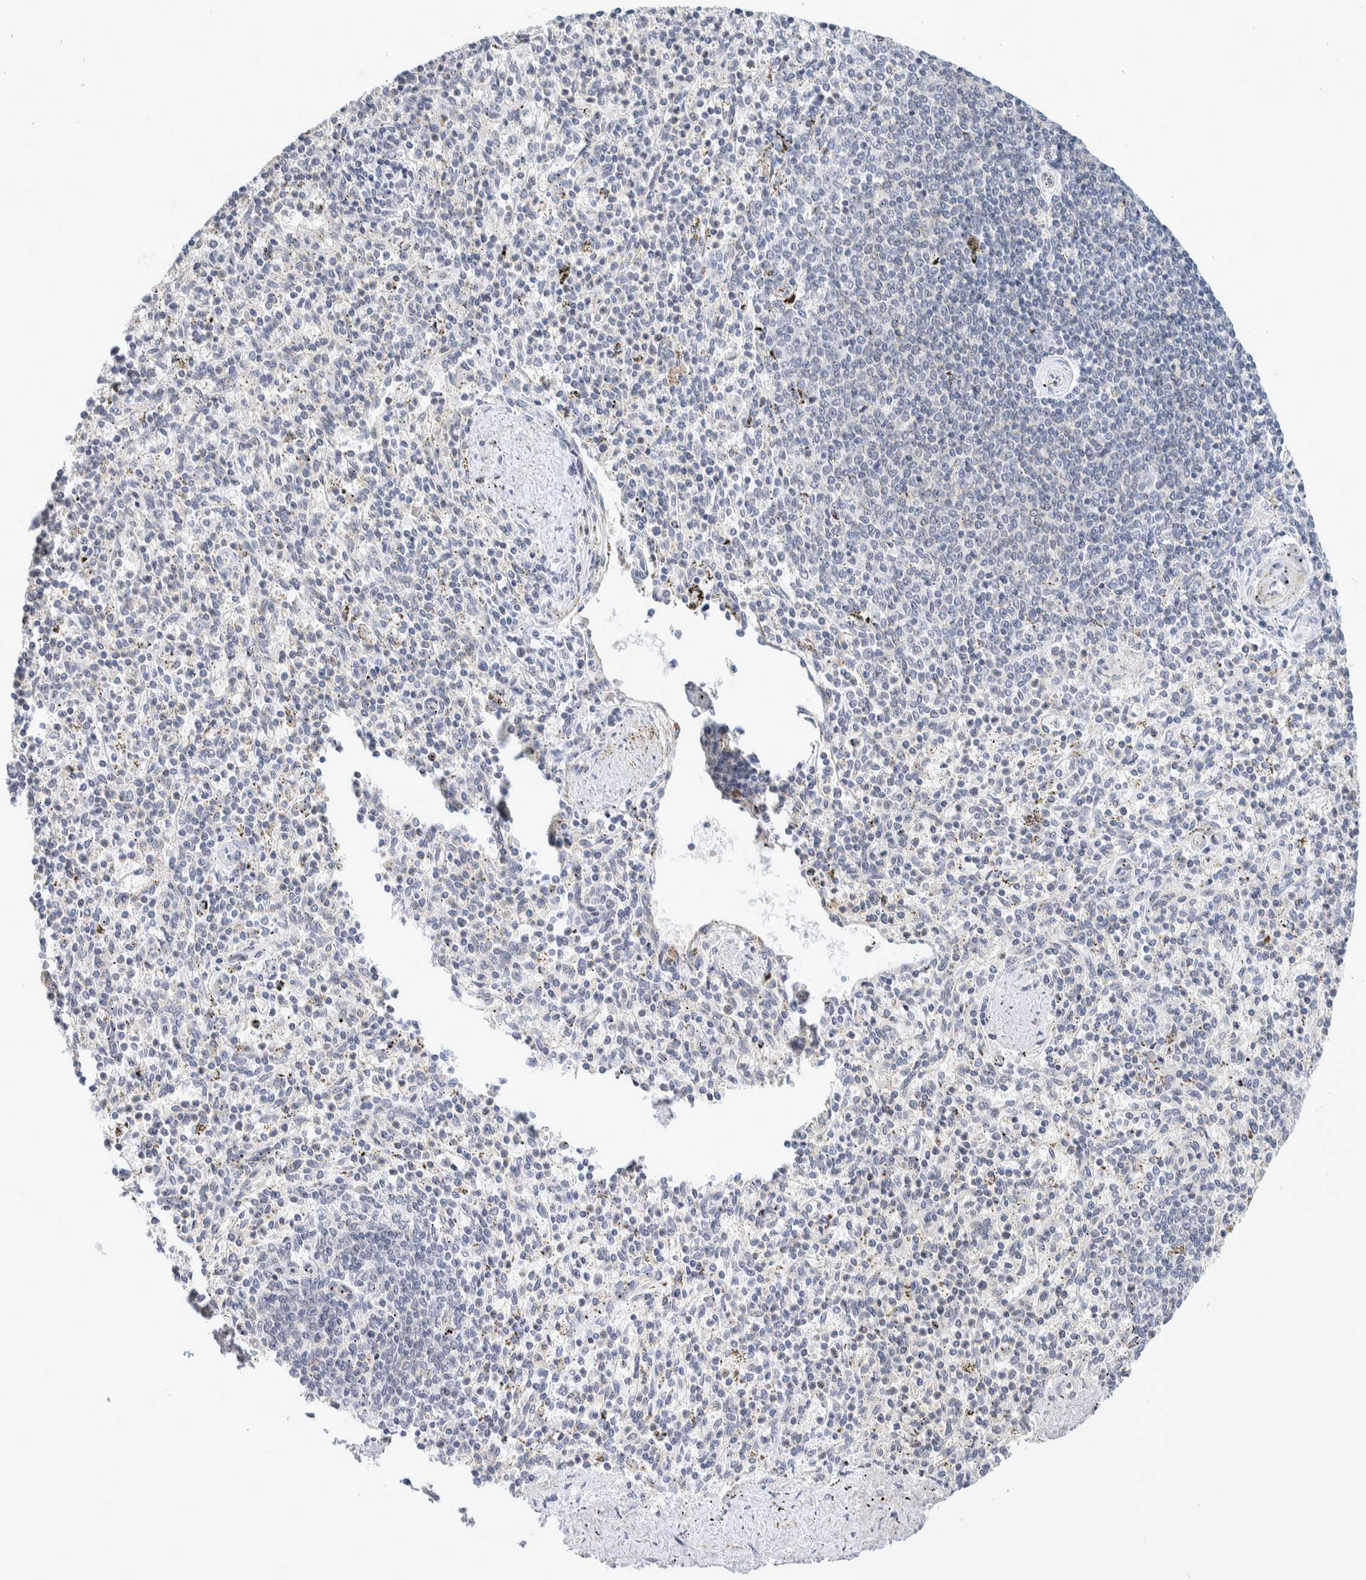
{"staining": {"intensity": "negative", "quantity": "none", "location": "none"}, "tissue": "spleen", "cell_type": "Cells in red pulp", "image_type": "normal", "snomed": [{"axis": "morphology", "description": "Normal tissue, NOS"}, {"axis": "topography", "description": "Spleen"}], "caption": "This is an immunohistochemistry (IHC) photomicrograph of normal spleen. There is no expression in cells in red pulp.", "gene": "CRAT", "patient": {"sex": "male", "age": 72}}